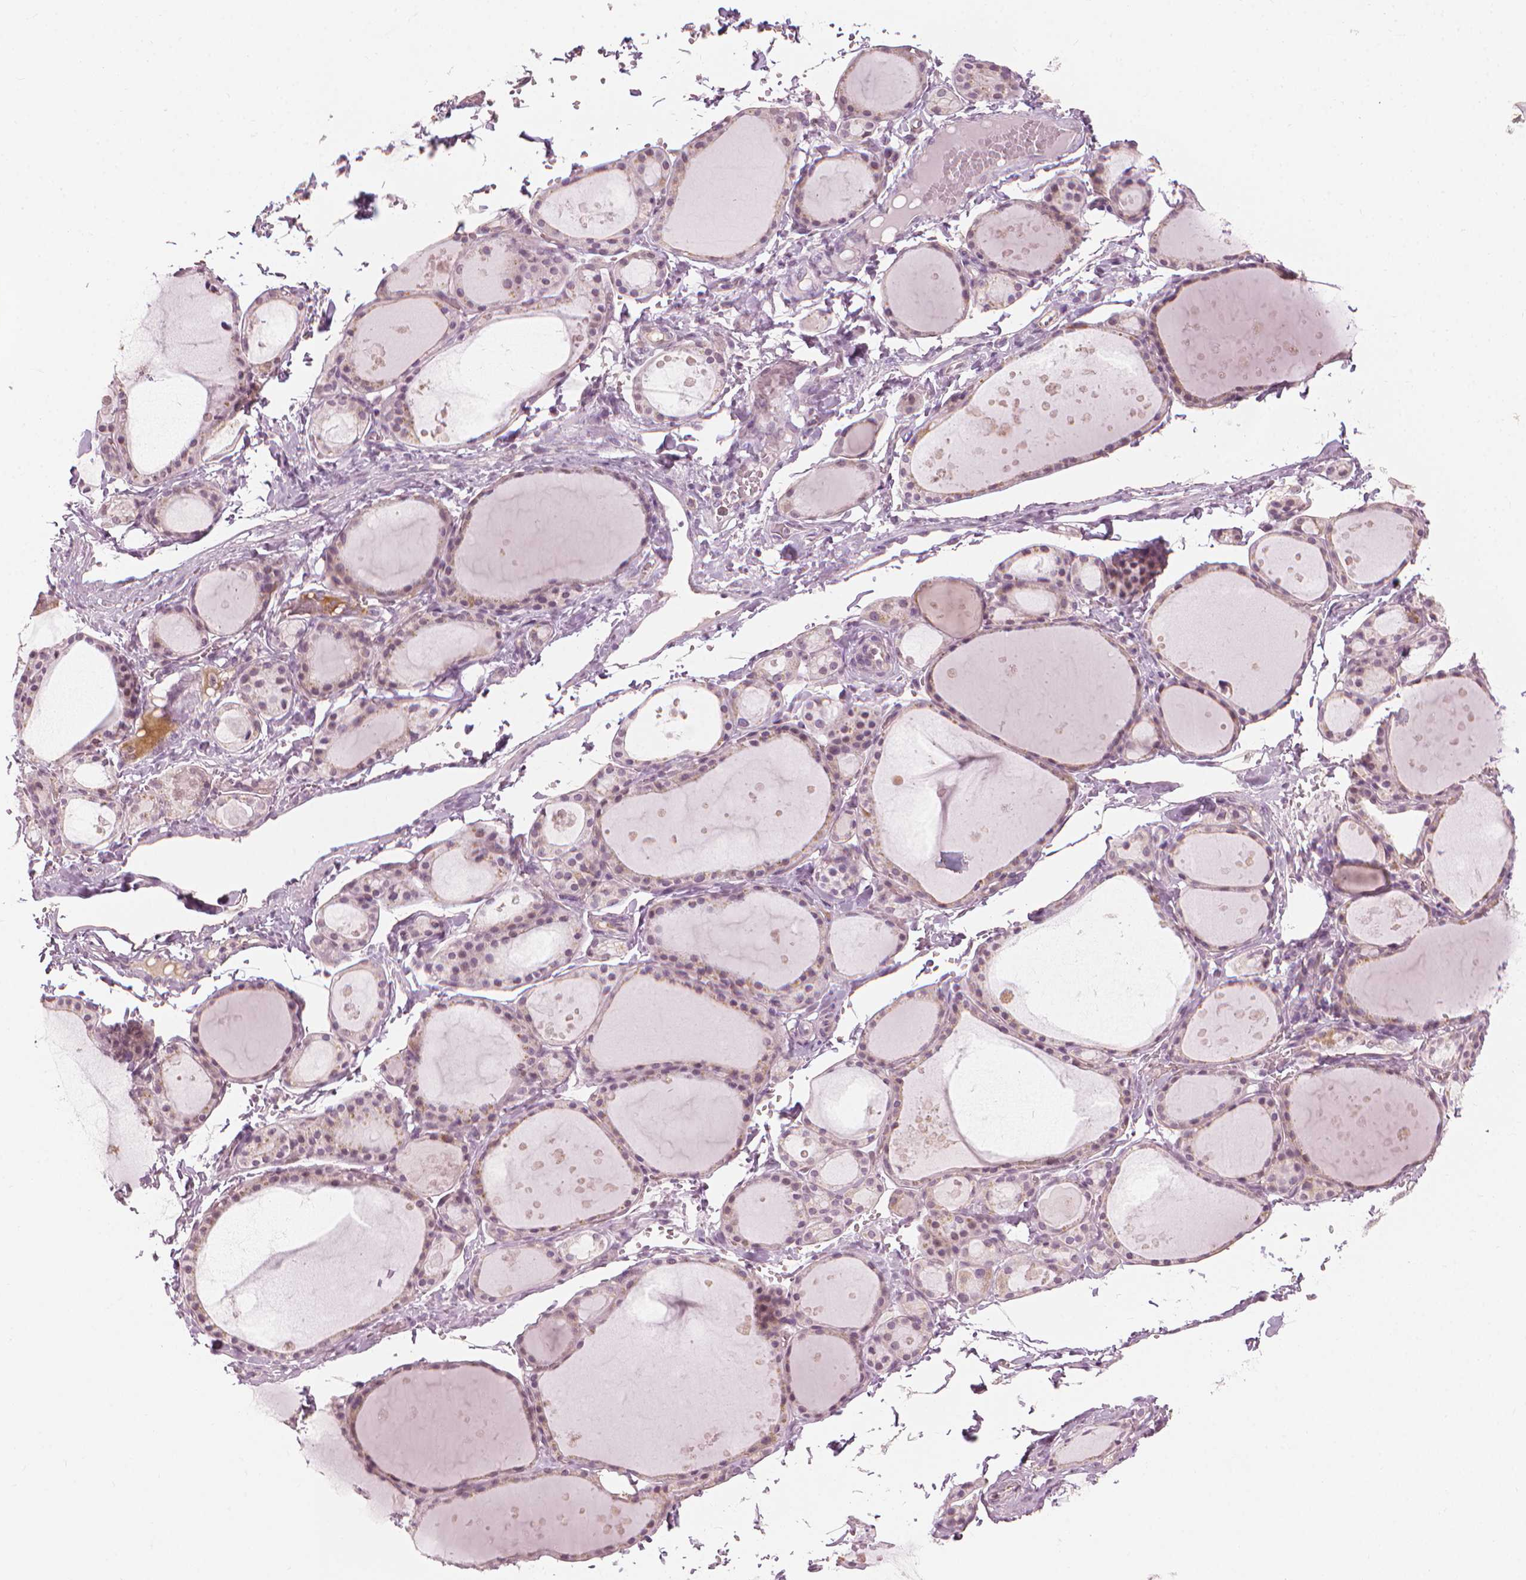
{"staining": {"intensity": "weak", "quantity": "25%-75%", "location": "cytoplasmic/membranous"}, "tissue": "thyroid gland", "cell_type": "Glandular cells", "image_type": "normal", "snomed": [{"axis": "morphology", "description": "Normal tissue, NOS"}, {"axis": "topography", "description": "Thyroid gland"}], "caption": "Human thyroid gland stained for a protein (brown) shows weak cytoplasmic/membranous positive positivity in approximately 25%-75% of glandular cells.", "gene": "CFAP126", "patient": {"sex": "male", "age": 68}}